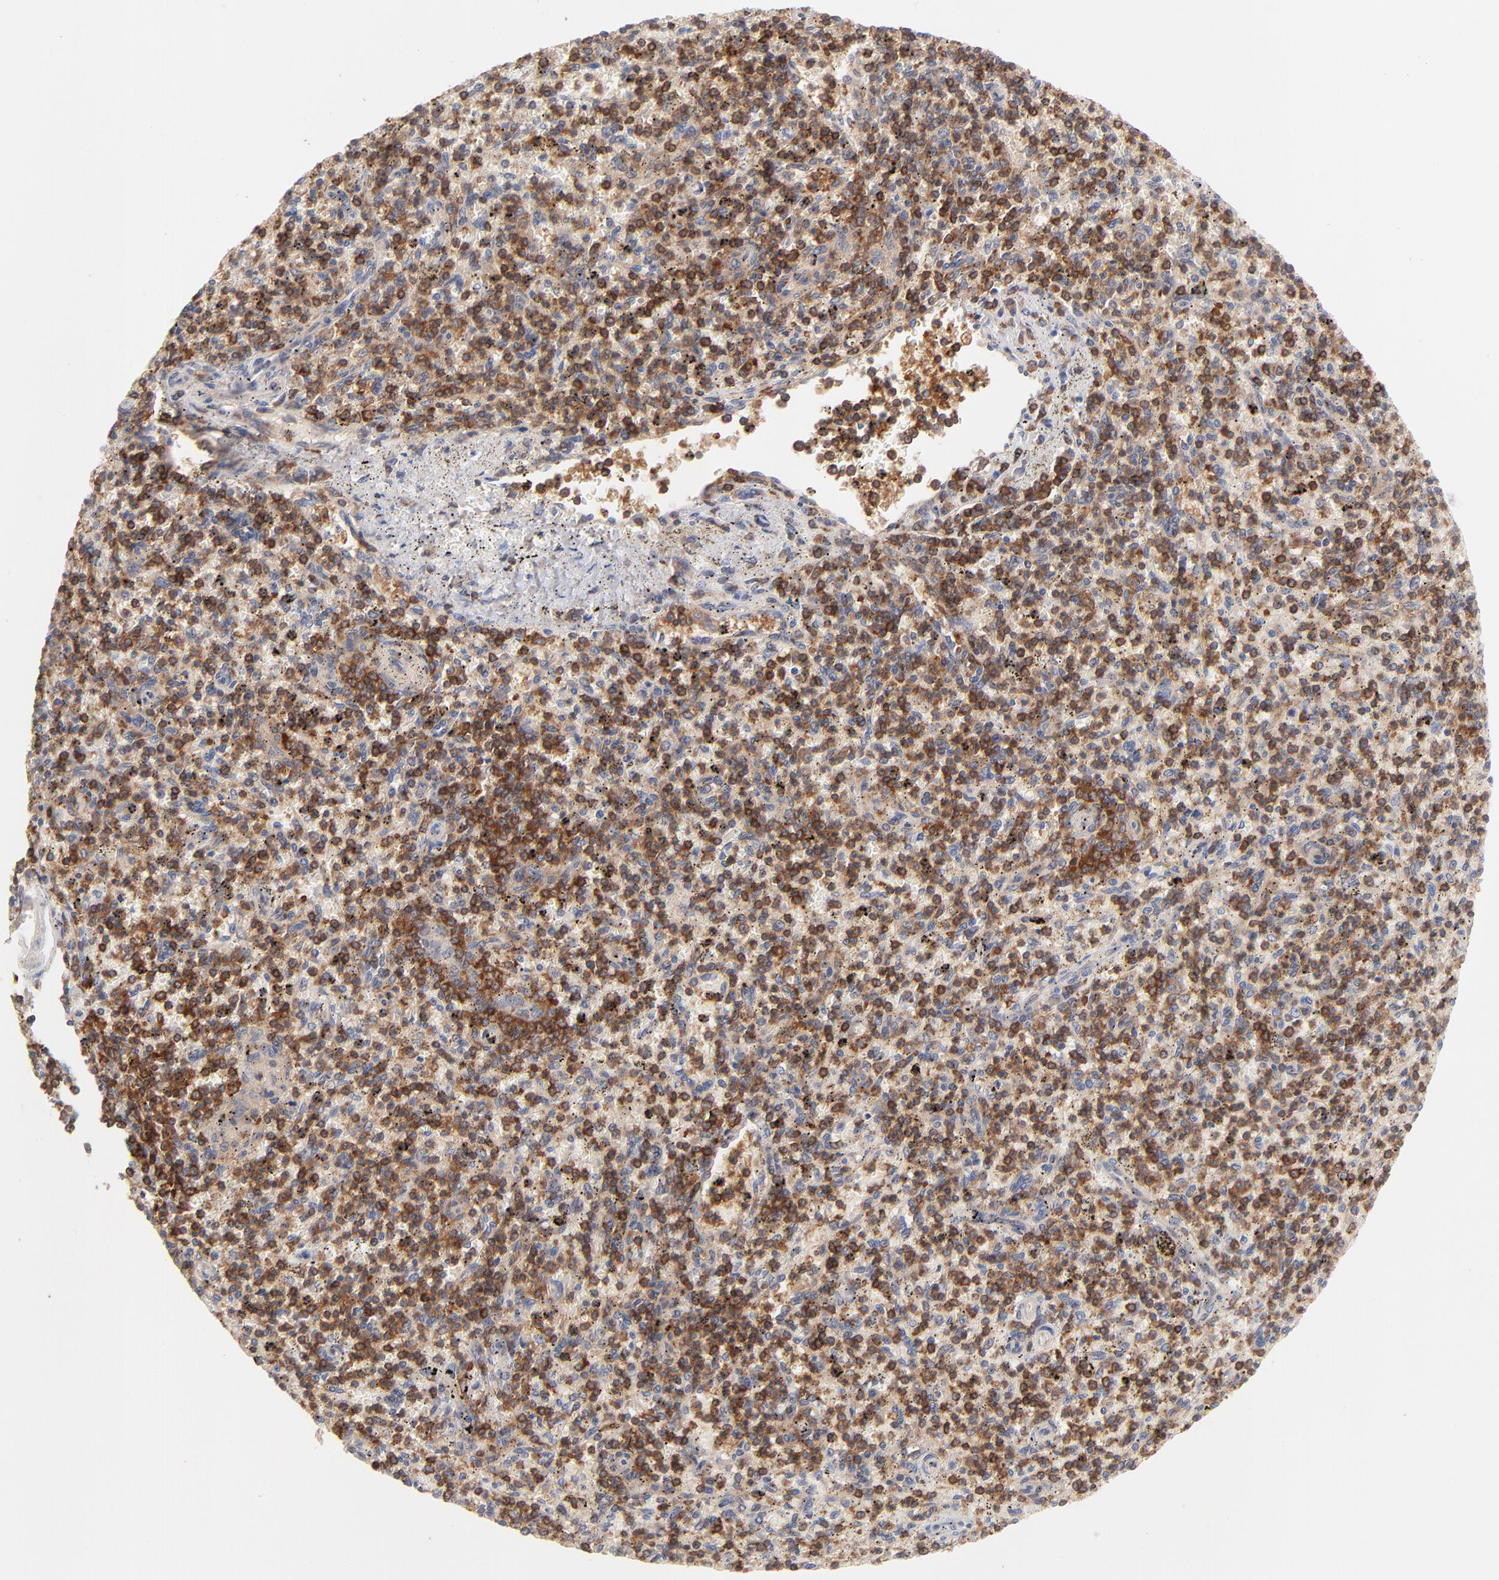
{"staining": {"intensity": "moderate", "quantity": "25%-75%", "location": "cytoplasmic/membranous"}, "tissue": "spleen", "cell_type": "Cells in red pulp", "image_type": "normal", "snomed": [{"axis": "morphology", "description": "Normal tissue, NOS"}, {"axis": "topography", "description": "Spleen"}], "caption": "Normal spleen exhibits moderate cytoplasmic/membranous positivity in about 25%-75% of cells in red pulp, visualized by immunohistochemistry. The staining is performed using DAB (3,3'-diaminobenzidine) brown chromogen to label protein expression. The nuclei are counter-stained blue using hematoxylin.", "gene": "WIPF1", "patient": {"sex": "male", "age": 72}}